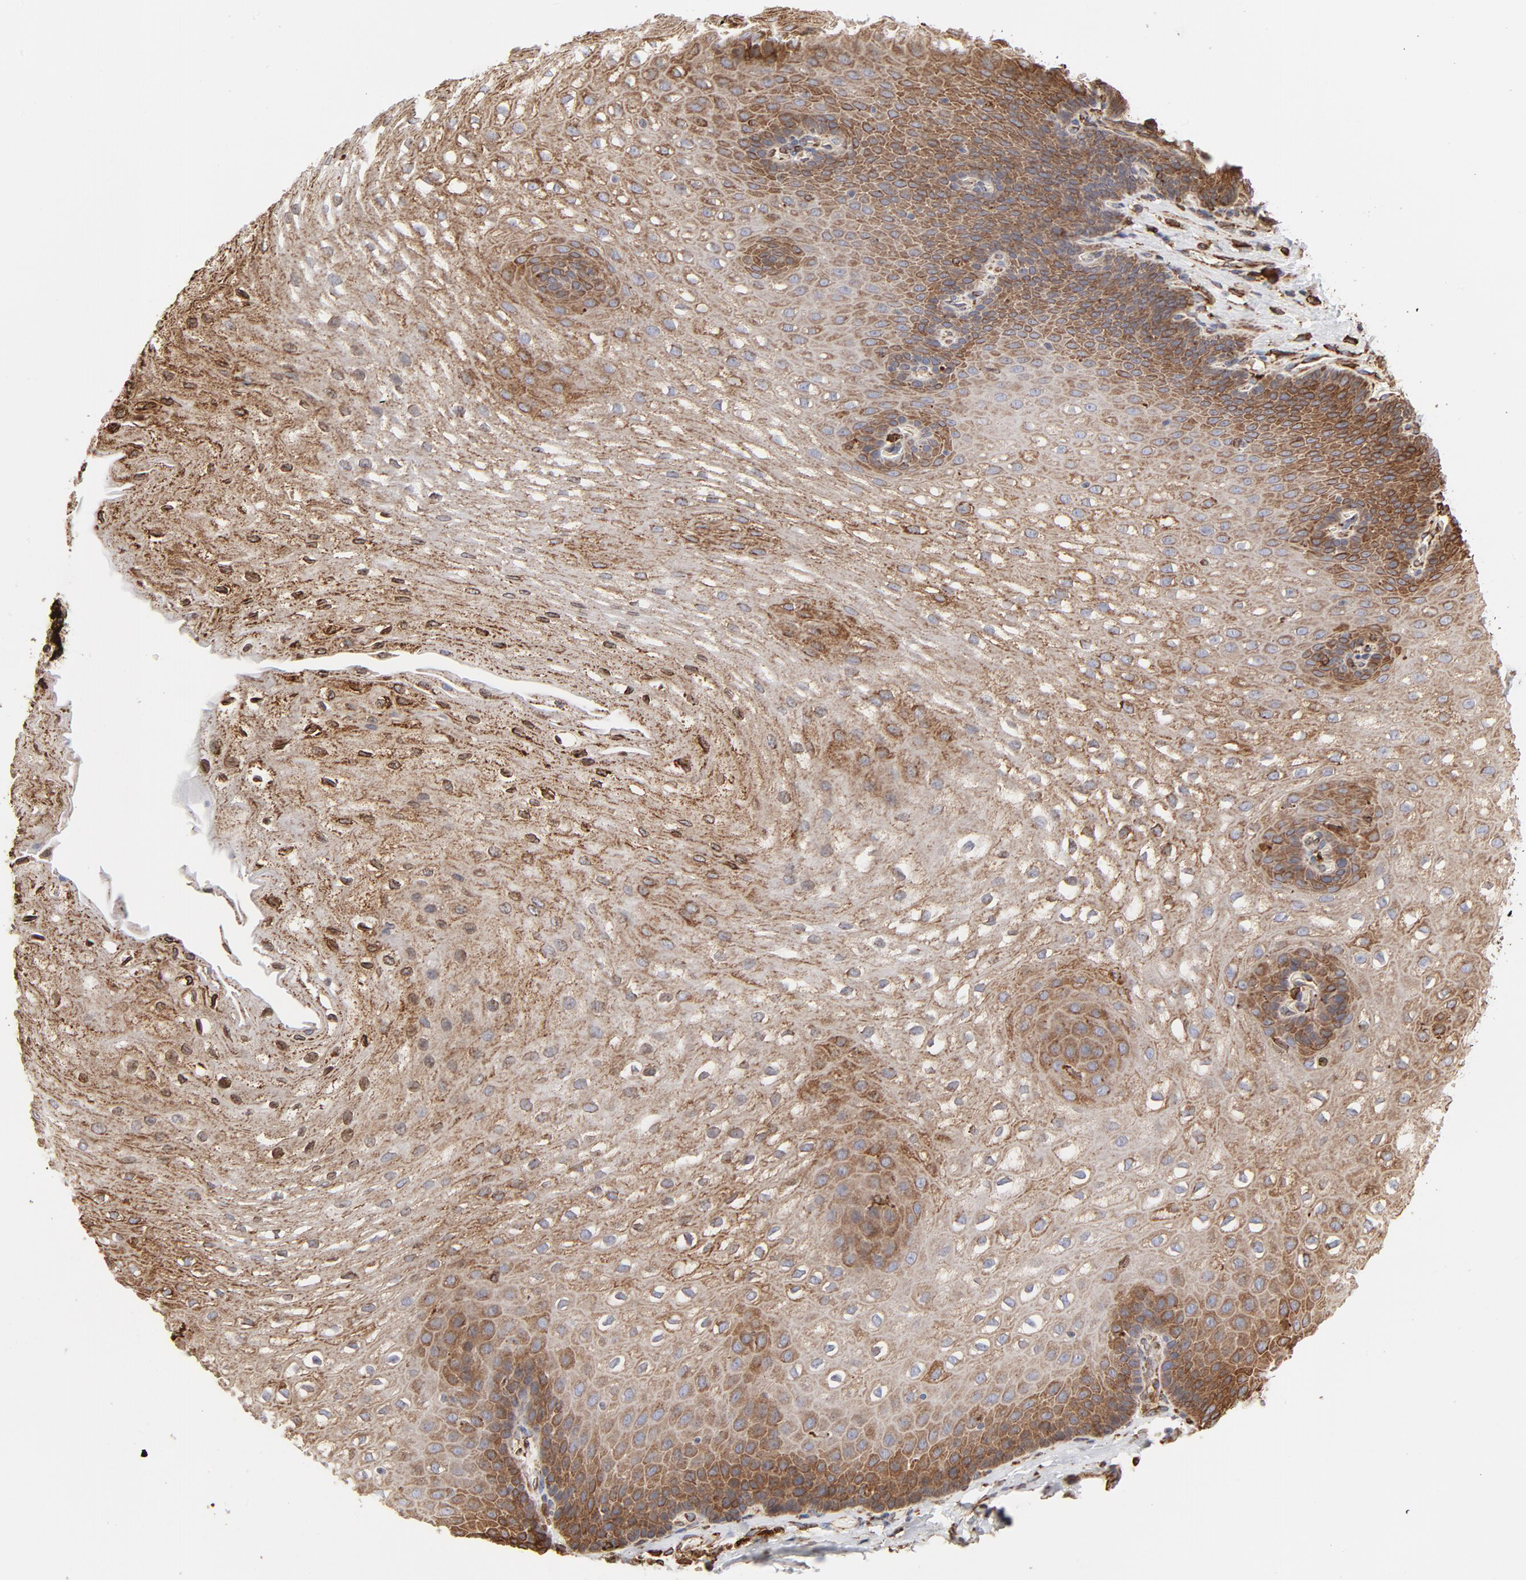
{"staining": {"intensity": "moderate", "quantity": ">75%", "location": "cytoplasmic/membranous"}, "tissue": "esophagus", "cell_type": "Squamous epithelial cells", "image_type": "normal", "snomed": [{"axis": "morphology", "description": "Normal tissue, NOS"}, {"axis": "topography", "description": "Esophagus"}], "caption": "Squamous epithelial cells show moderate cytoplasmic/membranous expression in approximately >75% of cells in normal esophagus.", "gene": "CANX", "patient": {"sex": "male", "age": 48}}